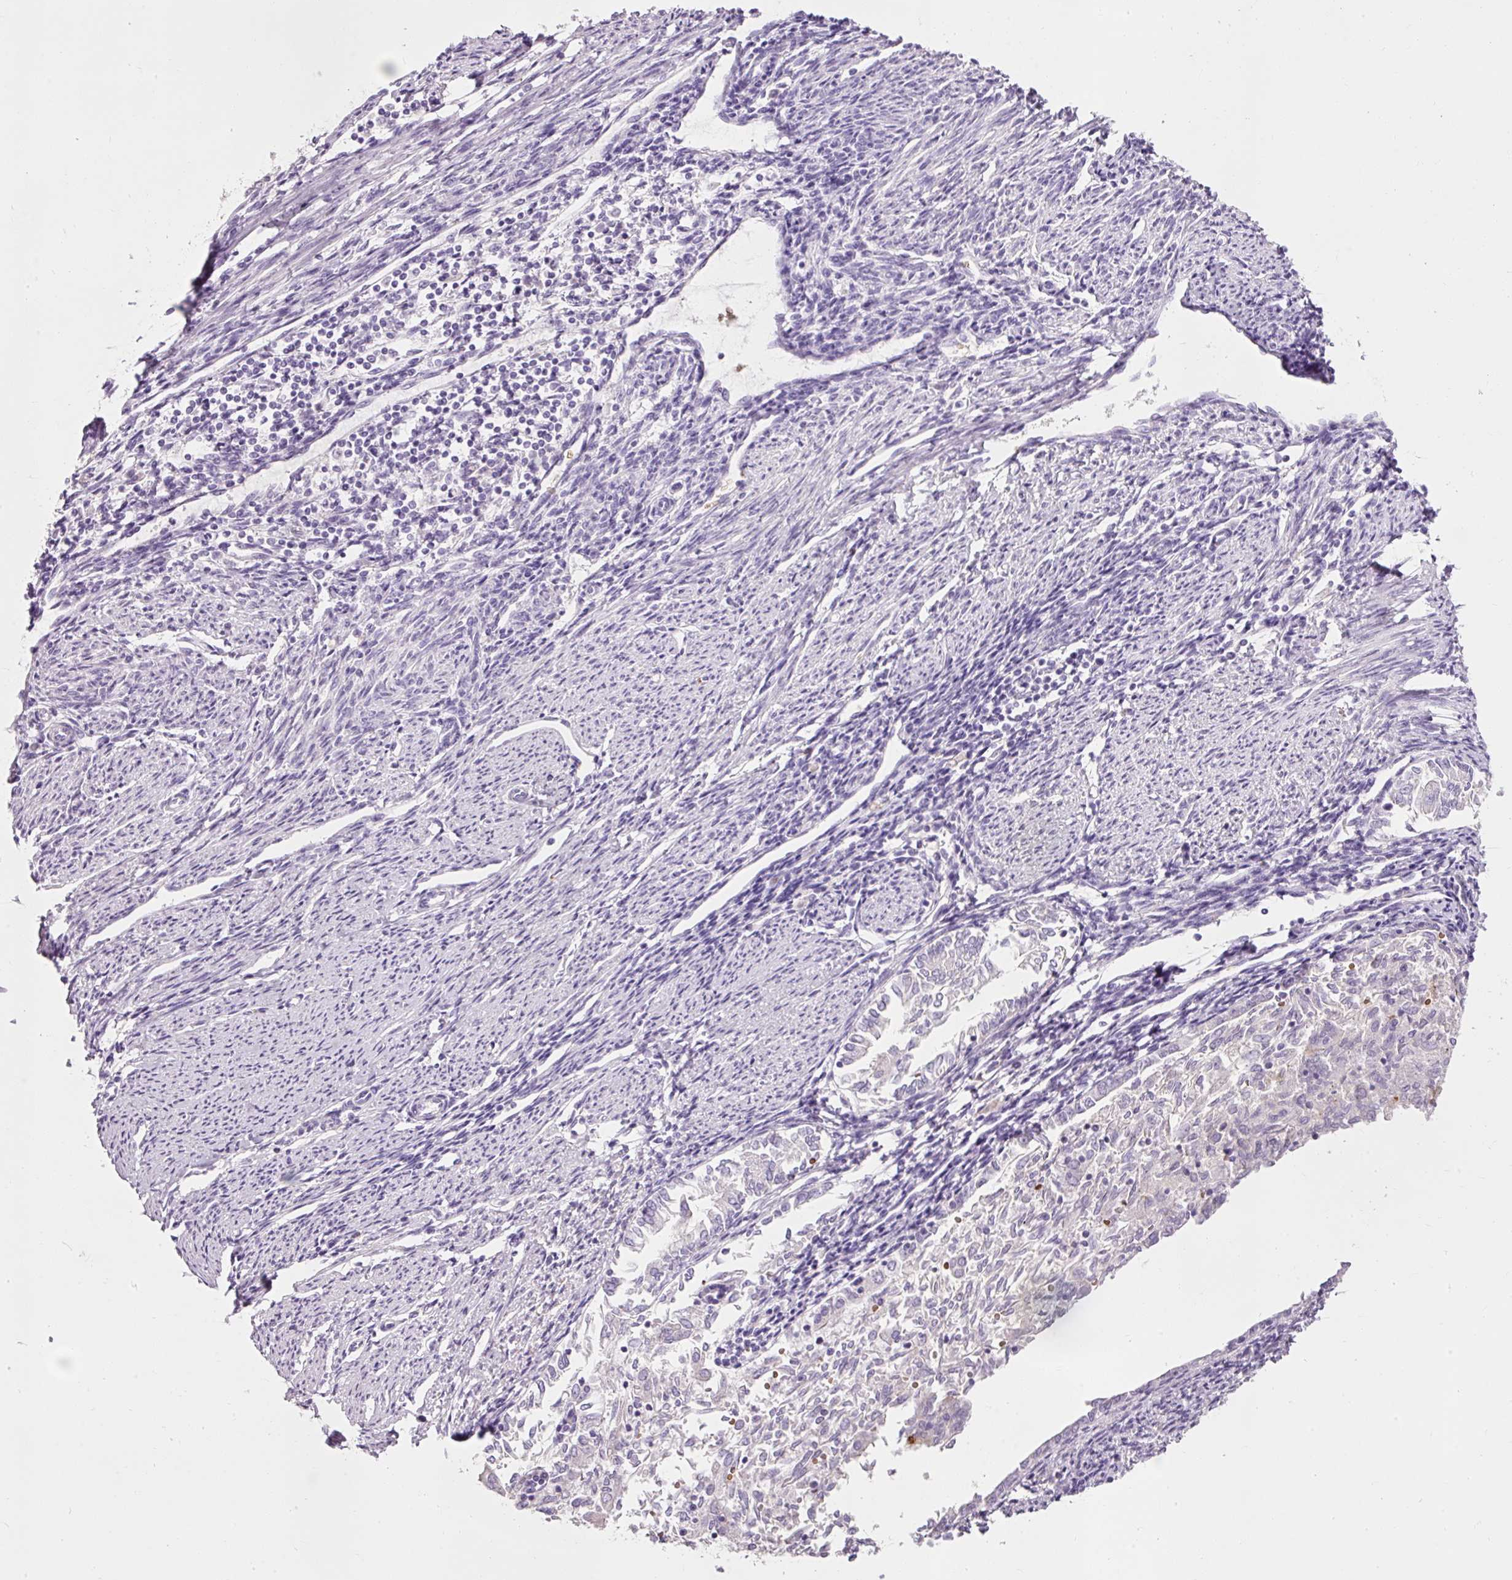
{"staining": {"intensity": "moderate", "quantity": "<25%", "location": "cytoplasmic/membranous"}, "tissue": "endometrial cancer", "cell_type": "Tumor cells", "image_type": "cancer", "snomed": [{"axis": "morphology", "description": "Adenocarcinoma, NOS"}, {"axis": "topography", "description": "Endometrium"}], "caption": "DAB immunohistochemical staining of human adenocarcinoma (endometrial) shows moderate cytoplasmic/membranous protein staining in approximately <25% of tumor cells. (IHC, brightfield microscopy, high magnification).", "gene": "DHRS11", "patient": {"sex": "female", "age": 79}}